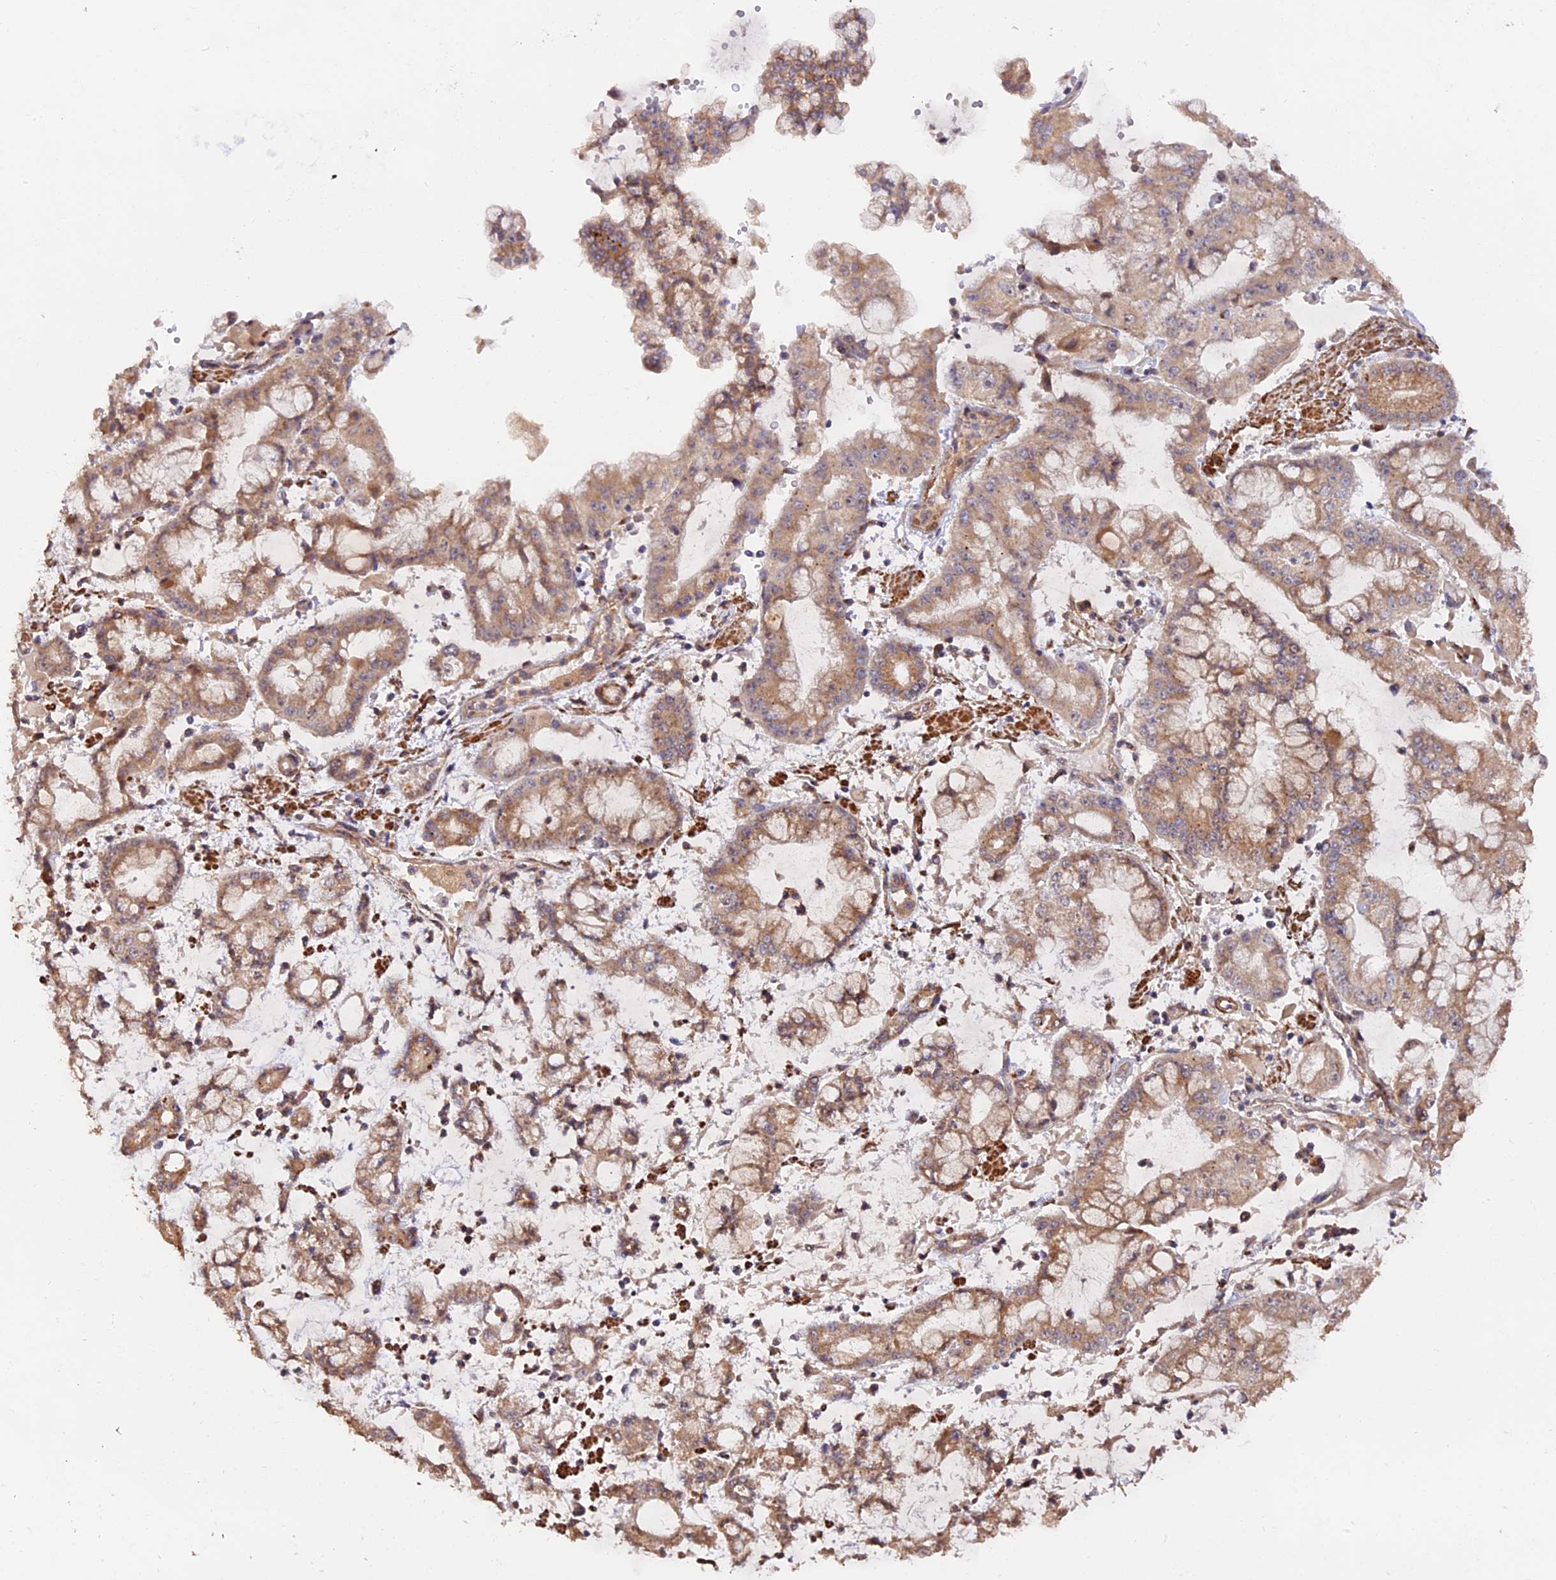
{"staining": {"intensity": "weak", "quantity": ">75%", "location": "cytoplasmic/membranous"}, "tissue": "stomach cancer", "cell_type": "Tumor cells", "image_type": "cancer", "snomed": [{"axis": "morphology", "description": "Adenocarcinoma, NOS"}, {"axis": "topography", "description": "Stomach"}], "caption": "Stomach cancer tissue displays weak cytoplasmic/membranous positivity in approximately >75% of tumor cells", "gene": "TANGO6", "patient": {"sex": "male", "age": 76}}